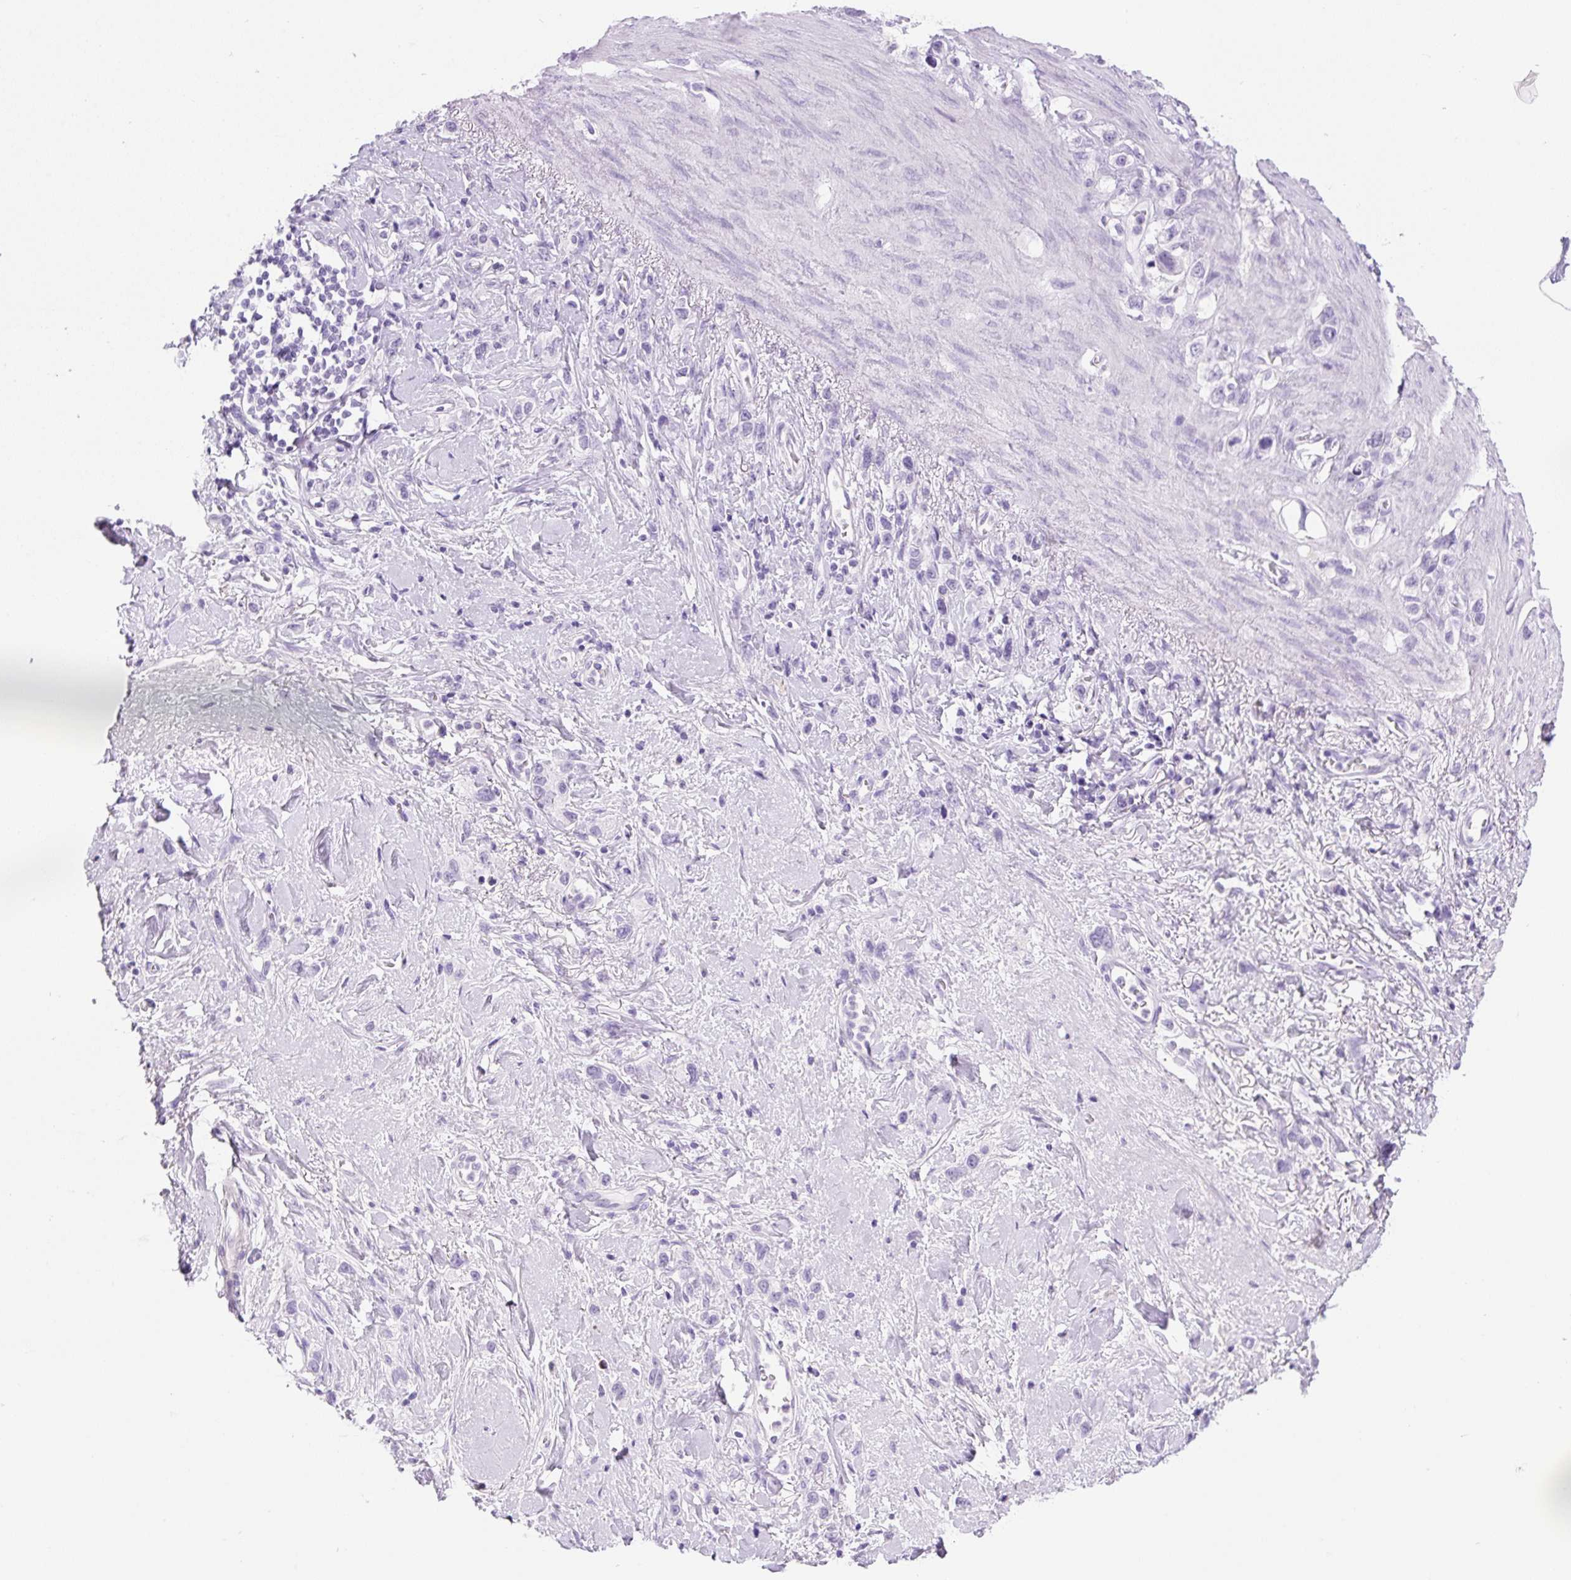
{"staining": {"intensity": "negative", "quantity": "none", "location": "none"}, "tissue": "stomach cancer", "cell_type": "Tumor cells", "image_type": "cancer", "snomed": [{"axis": "morphology", "description": "Adenocarcinoma, NOS"}, {"axis": "topography", "description": "Stomach"}], "caption": "Stomach cancer was stained to show a protein in brown. There is no significant staining in tumor cells. (Immunohistochemistry (ihc), brightfield microscopy, high magnification).", "gene": "PRRT1", "patient": {"sex": "female", "age": 65}}